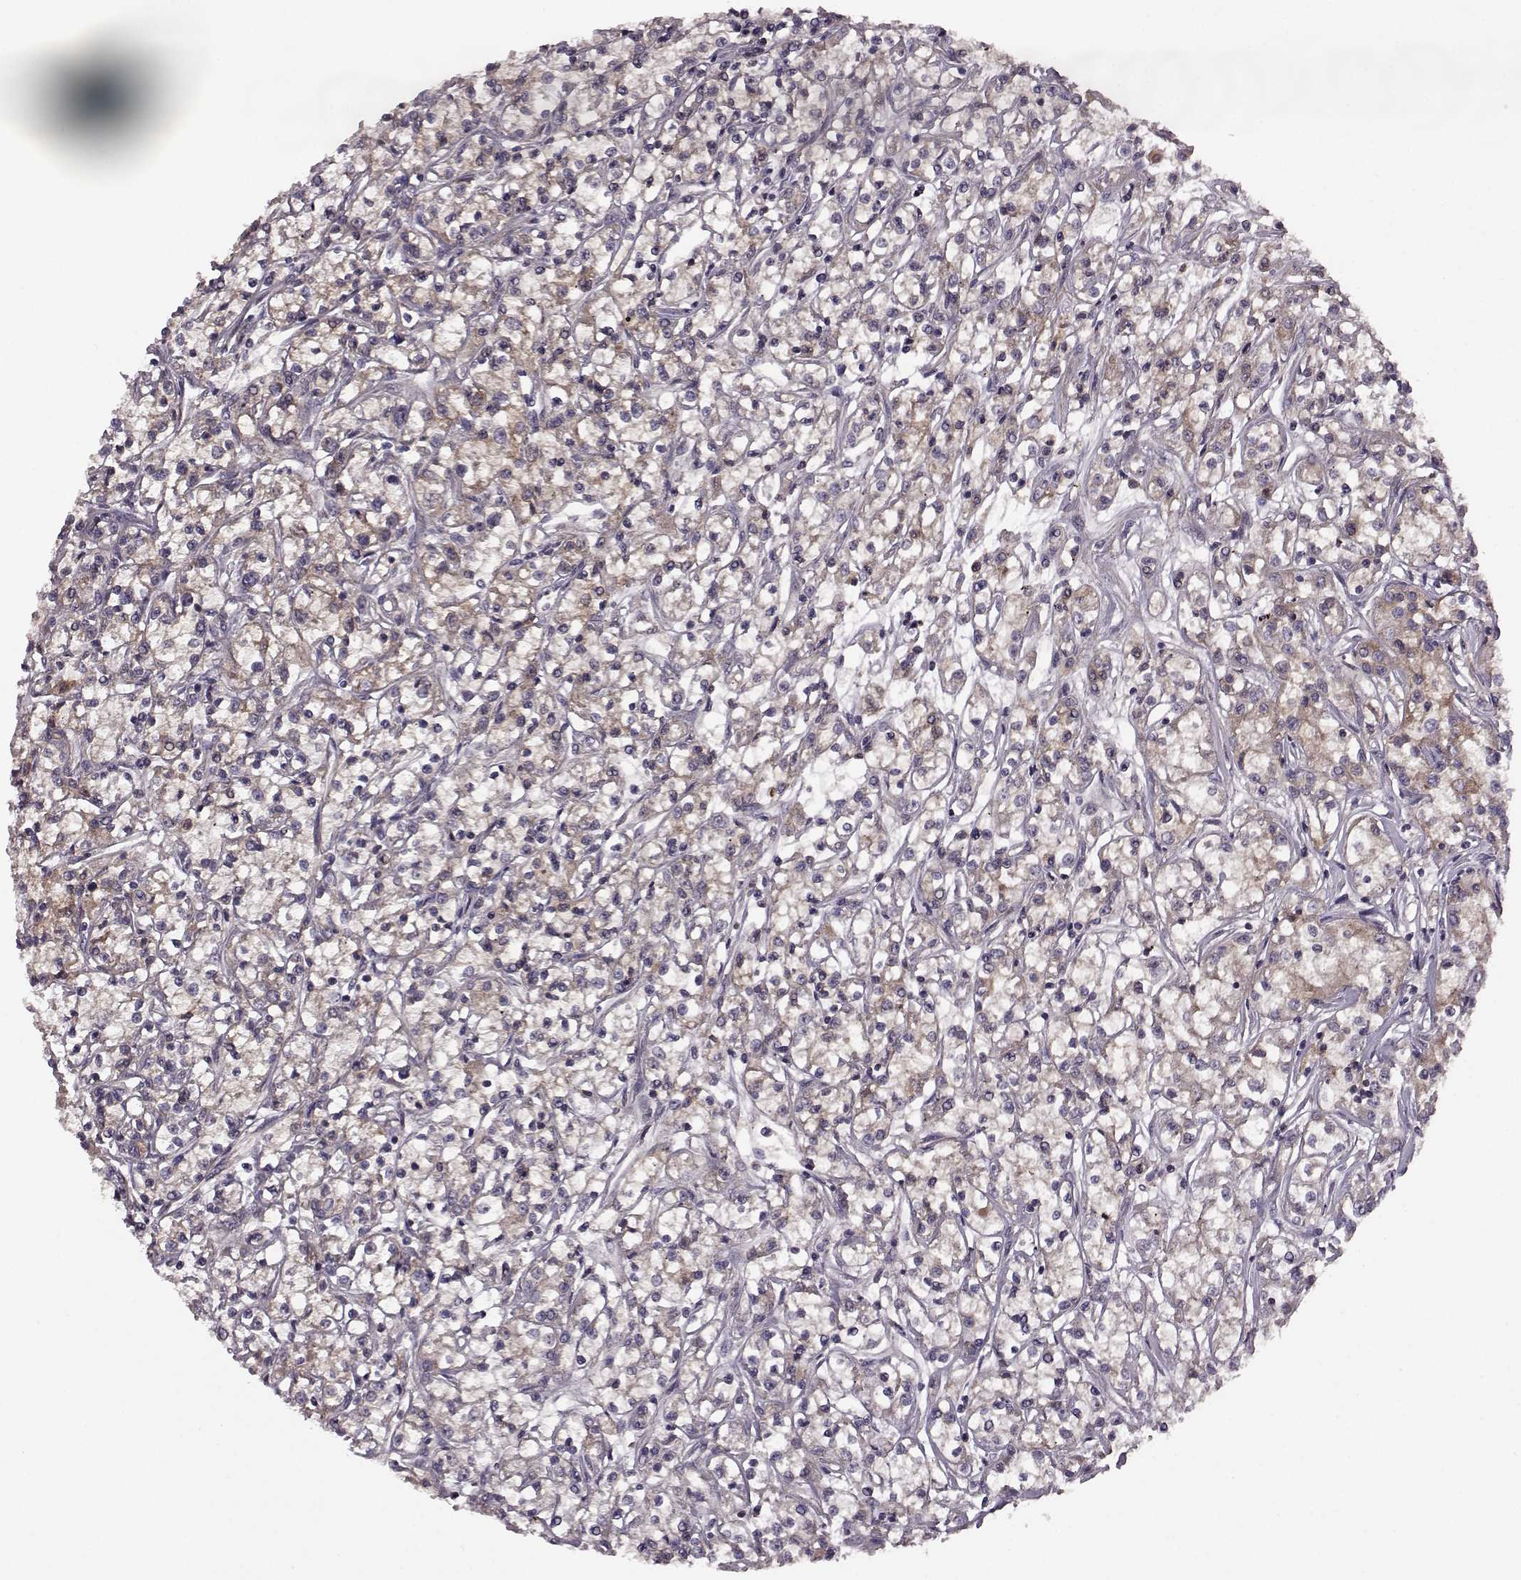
{"staining": {"intensity": "moderate", "quantity": "25%-75%", "location": "cytoplasmic/membranous"}, "tissue": "renal cancer", "cell_type": "Tumor cells", "image_type": "cancer", "snomed": [{"axis": "morphology", "description": "Adenocarcinoma, NOS"}, {"axis": "topography", "description": "Kidney"}], "caption": "Immunohistochemistry photomicrograph of renal cancer (adenocarcinoma) stained for a protein (brown), which shows medium levels of moderate cytoplasmic/membranous expression in about 25%-75% of tumor cells.", "gene": "FNIP2", "patient": {"sex": "female", "age": 59}}